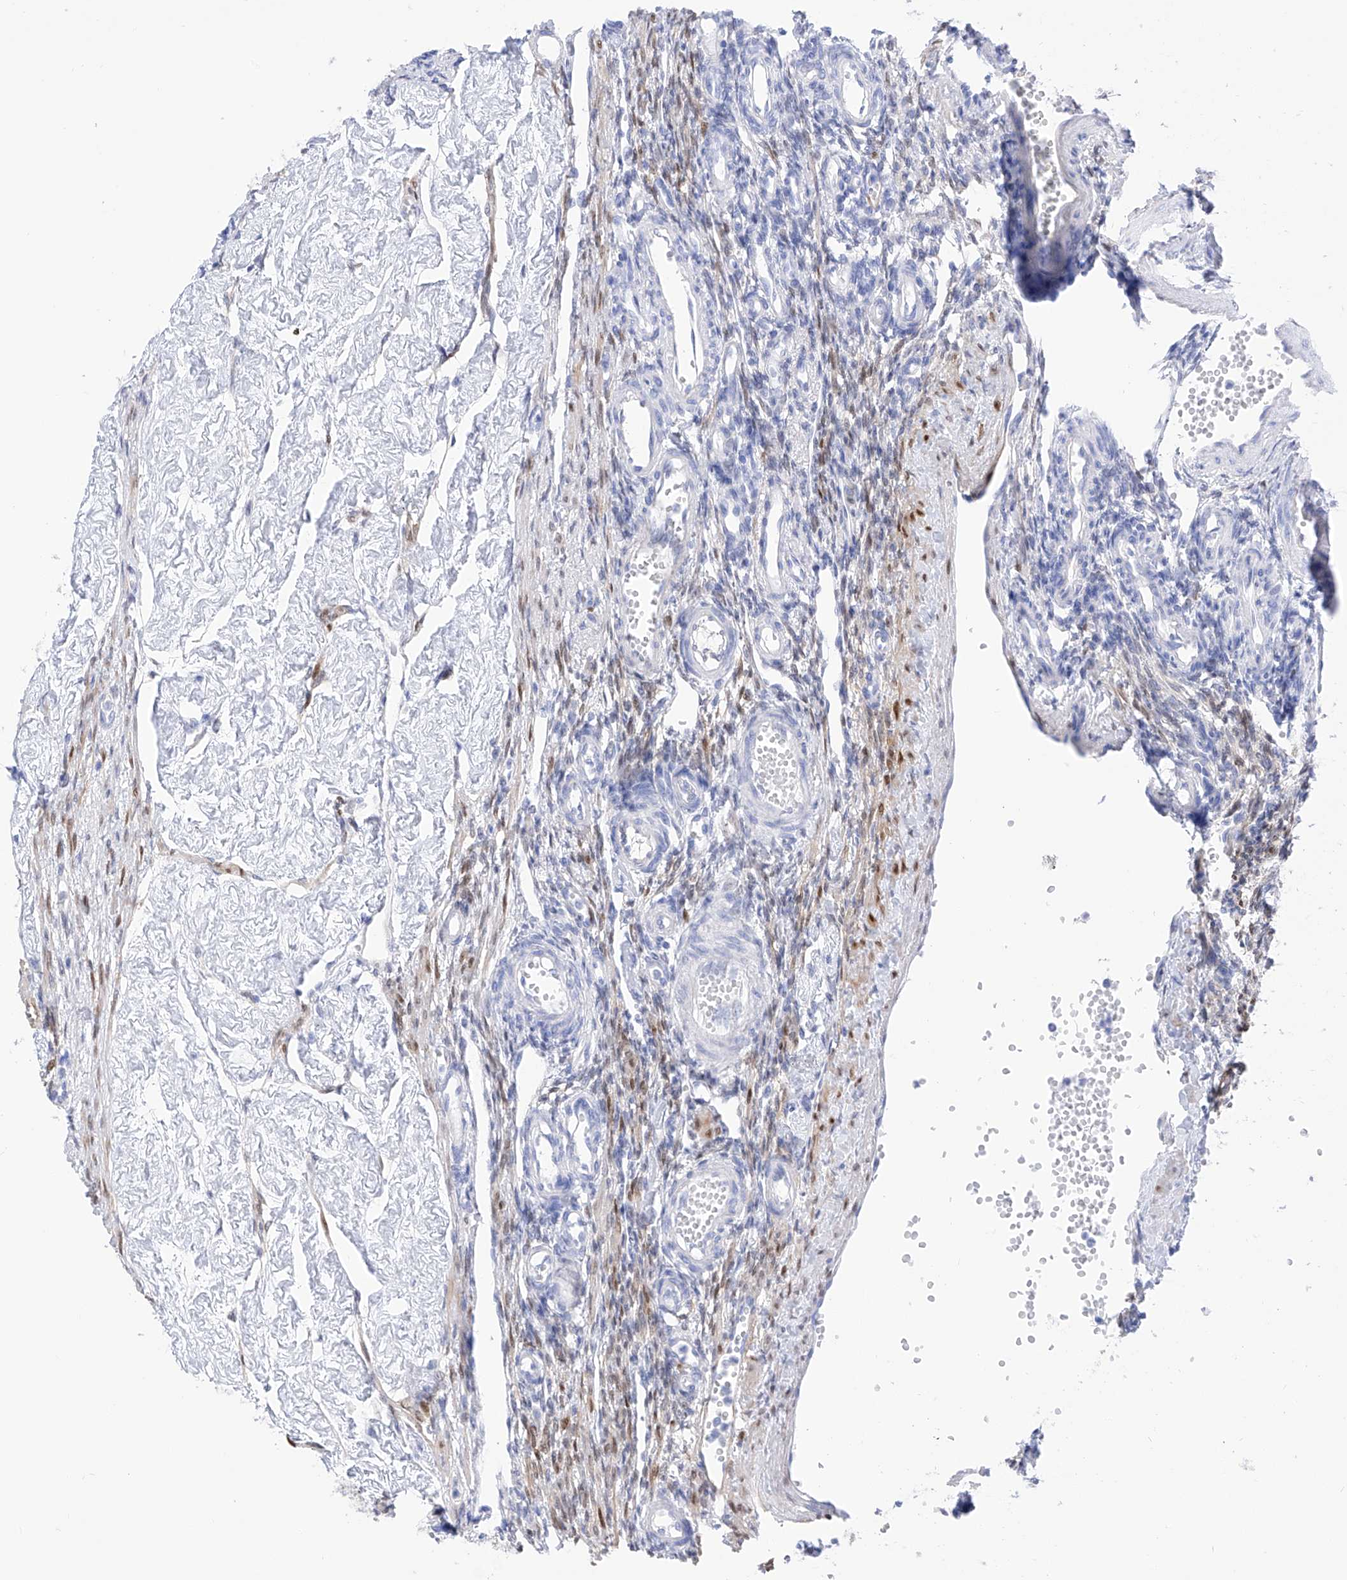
{"staining": {"intensity": "negative", "quantity": "none", "location": "none"}, "tissue": "ovary", "cell_type": "Follicle cells", "image_type": "normal", "snomed": [{"axis": "morphology", "description": "Normal tissue, NOS"}, {"axis": "morphology", "description": "Cyst, NOS"}, {"axis": "topography", "description": "Ovary"}], "caption": "The image displays no staining of follicle cells in normal ovary. (DAB immunohistochemistry with hematoxylin counter stain).", "gene": "TRPC7", "patient": {"sex": "female", "age": 33}}